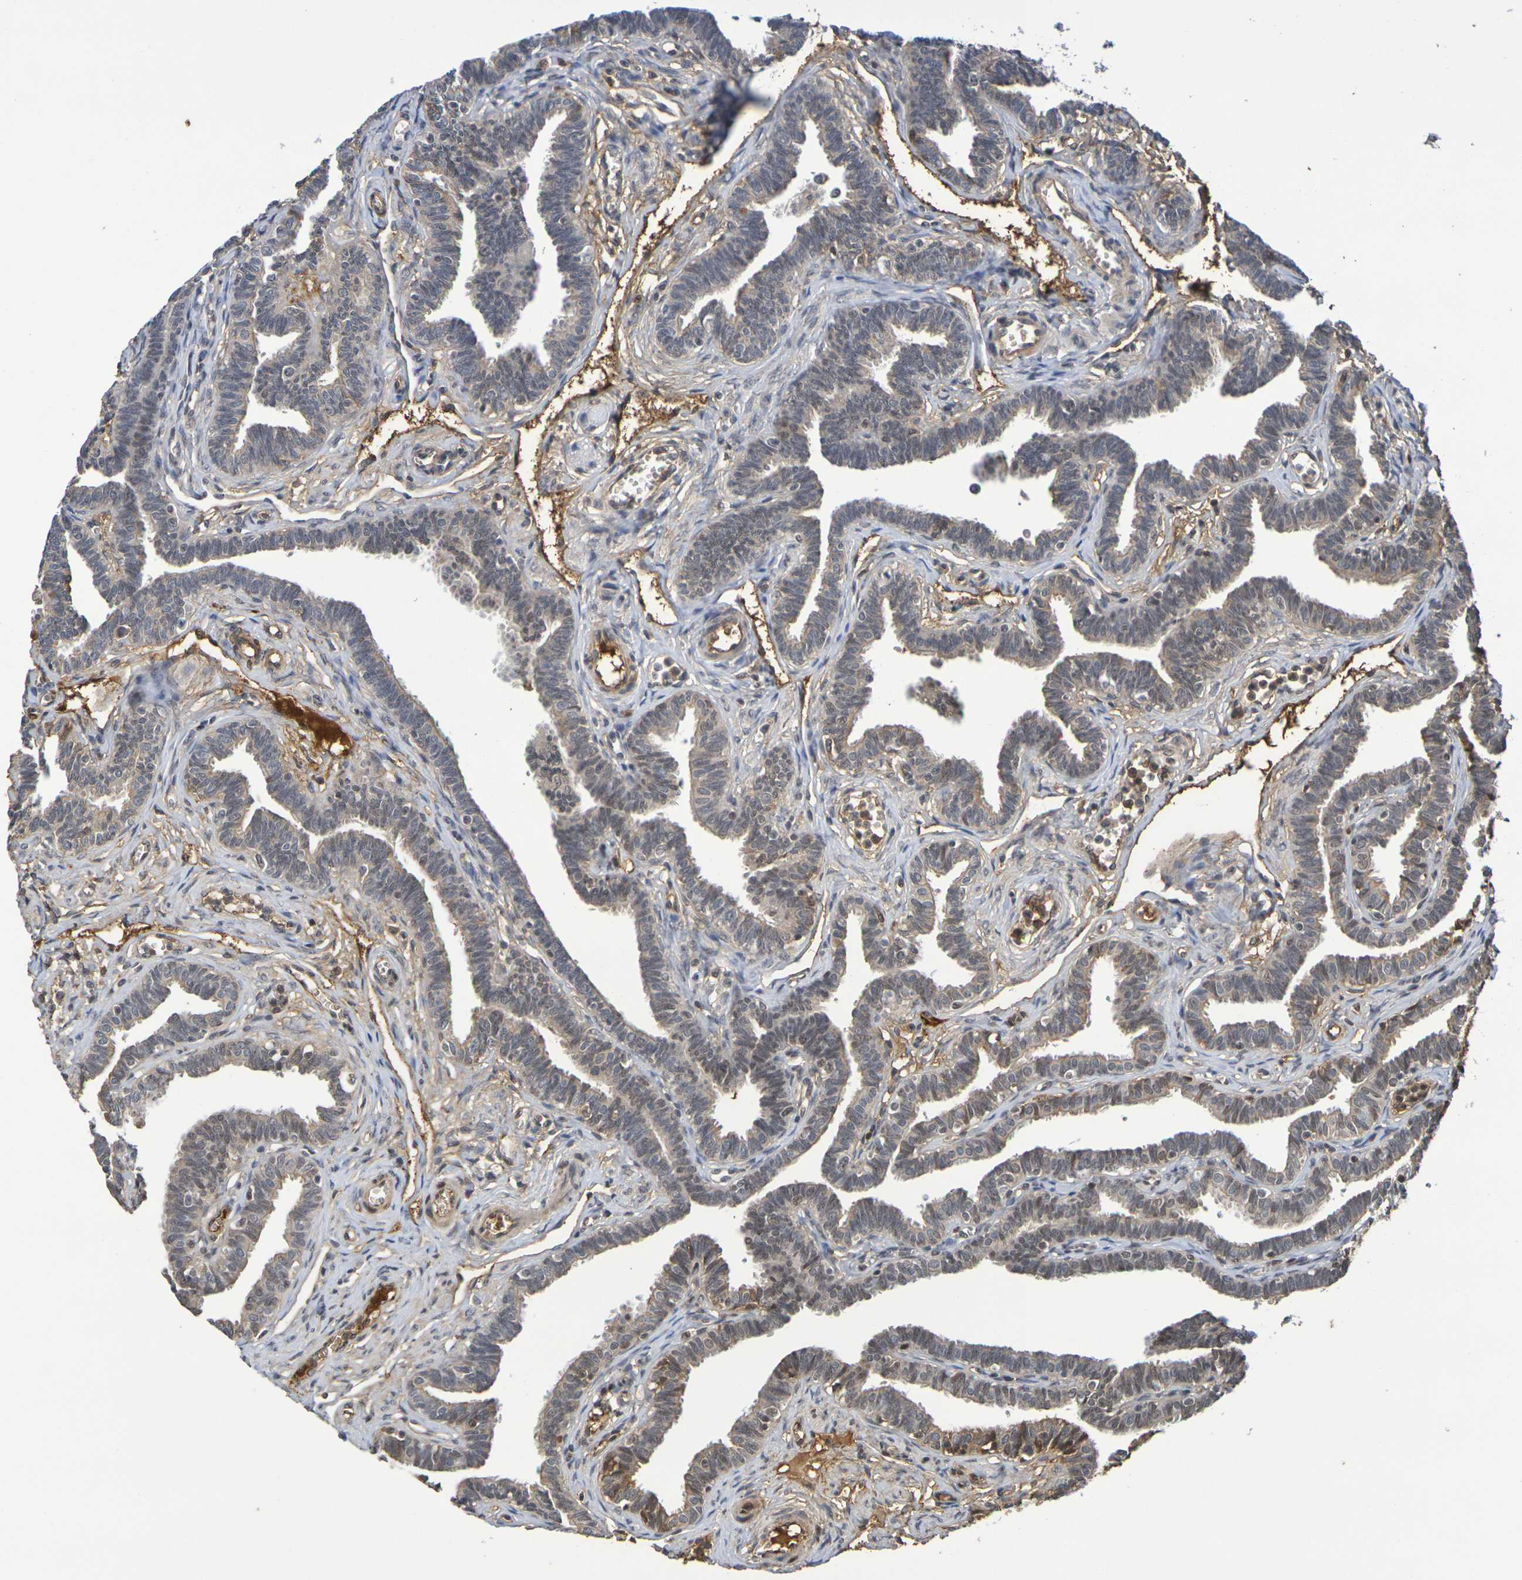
{"staining": {"intensity": "moderate", "quantity": ">75%", "location": "cytoplasmic/membranous,nuclear"}, "tissue": "fallopian tube", "cell_type": "Glandular cells", "image_type": "normal", "snomed": [{"axis": "morphology", "description": "Normal tissue, NOS"}, {"axis": "topography", "description": "Fallopian tube"}, {"axis": "topography", "description": "Ovary"}], "caption": "Glandular cells display medium levels of moderate cytoplasmic/membranous,nuclear positivity in about >75% of cells in normal human fallopian tube.", "gene": "TERF2", "patient": {"sex": "female", "age": 23}}